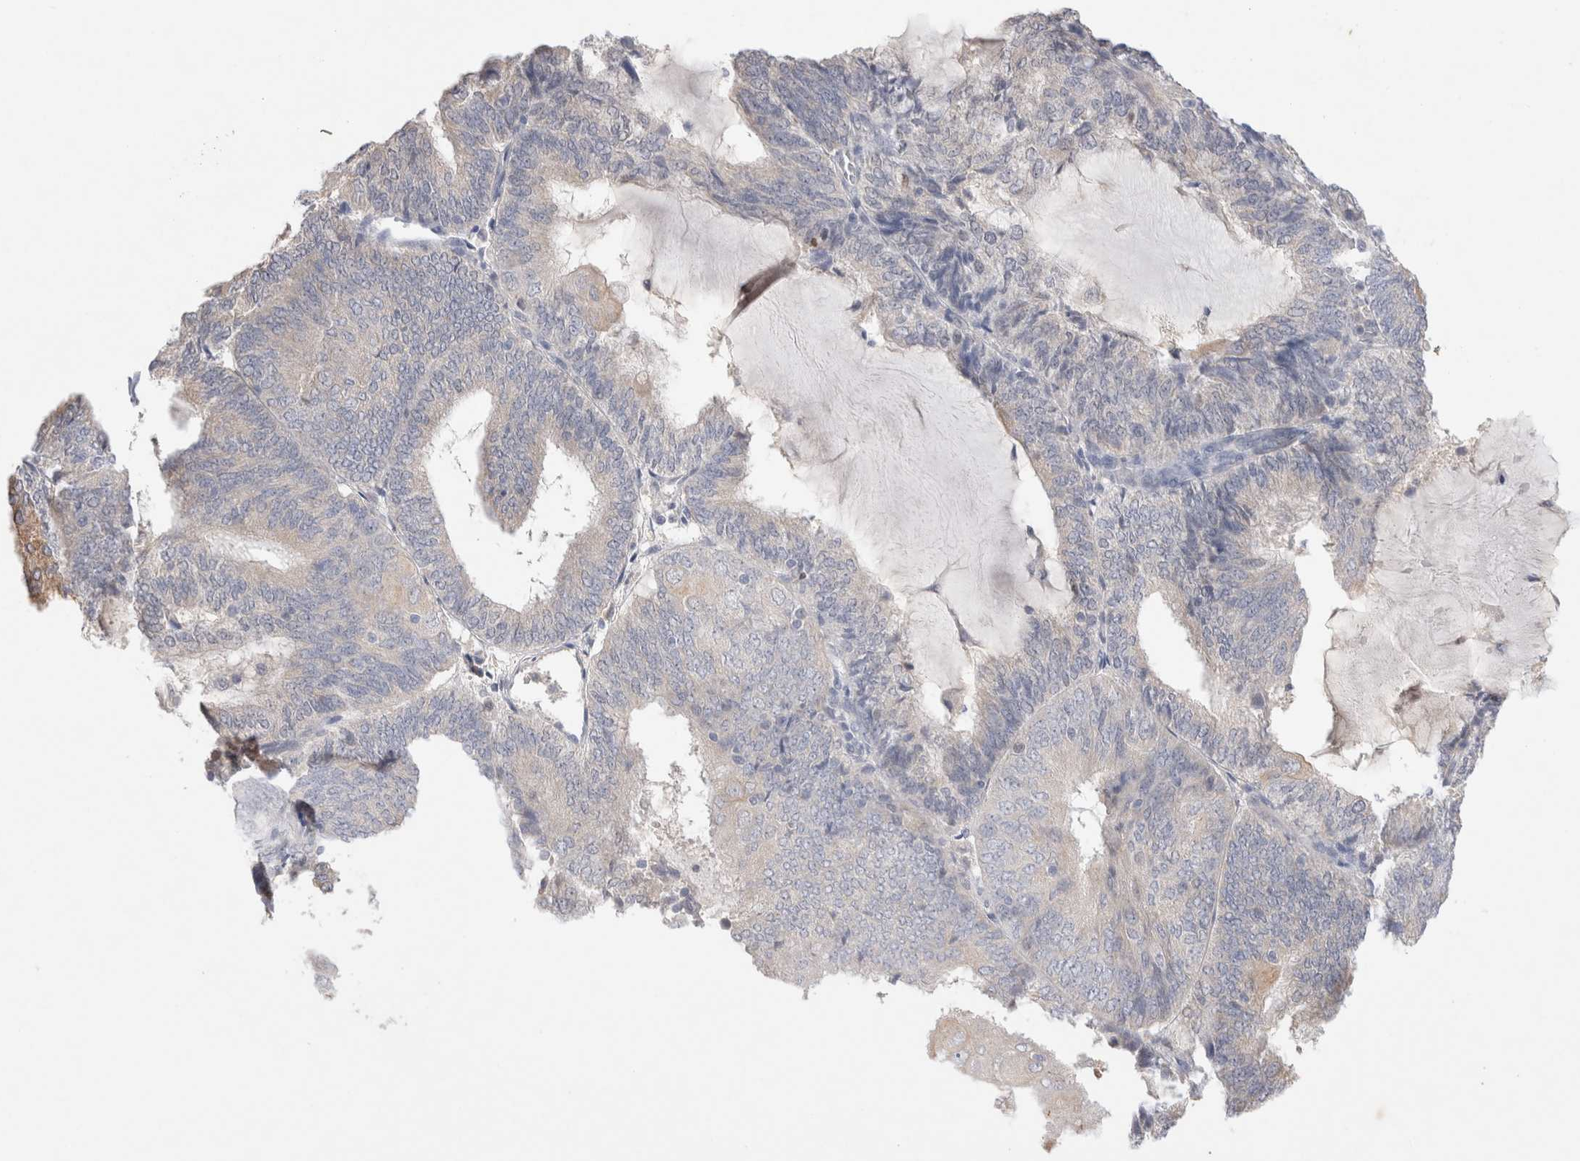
{"staining": {"intensity": "negative", "quantity": "none", "location": "none"}, "tissue": "endometrial cancer", "cell_type": "Tumor cells", "image_type": "cancer", "snomed": [{"axis": "morphology", "description": "Adenocarcinoma, NOS"}, {"axis": "topography", "description": "Endometrium"}], "caption": "High magnification brightfield microscopy of adenocarcinoma (endometrial) stained with DAB (3,3'-diaminobenzidine) (brown) and counterstained with hematoxylin (blue): tumor cells show no significant staining.", "gene": "GAS1", "patient": {"sex": "female", "age": 81}}